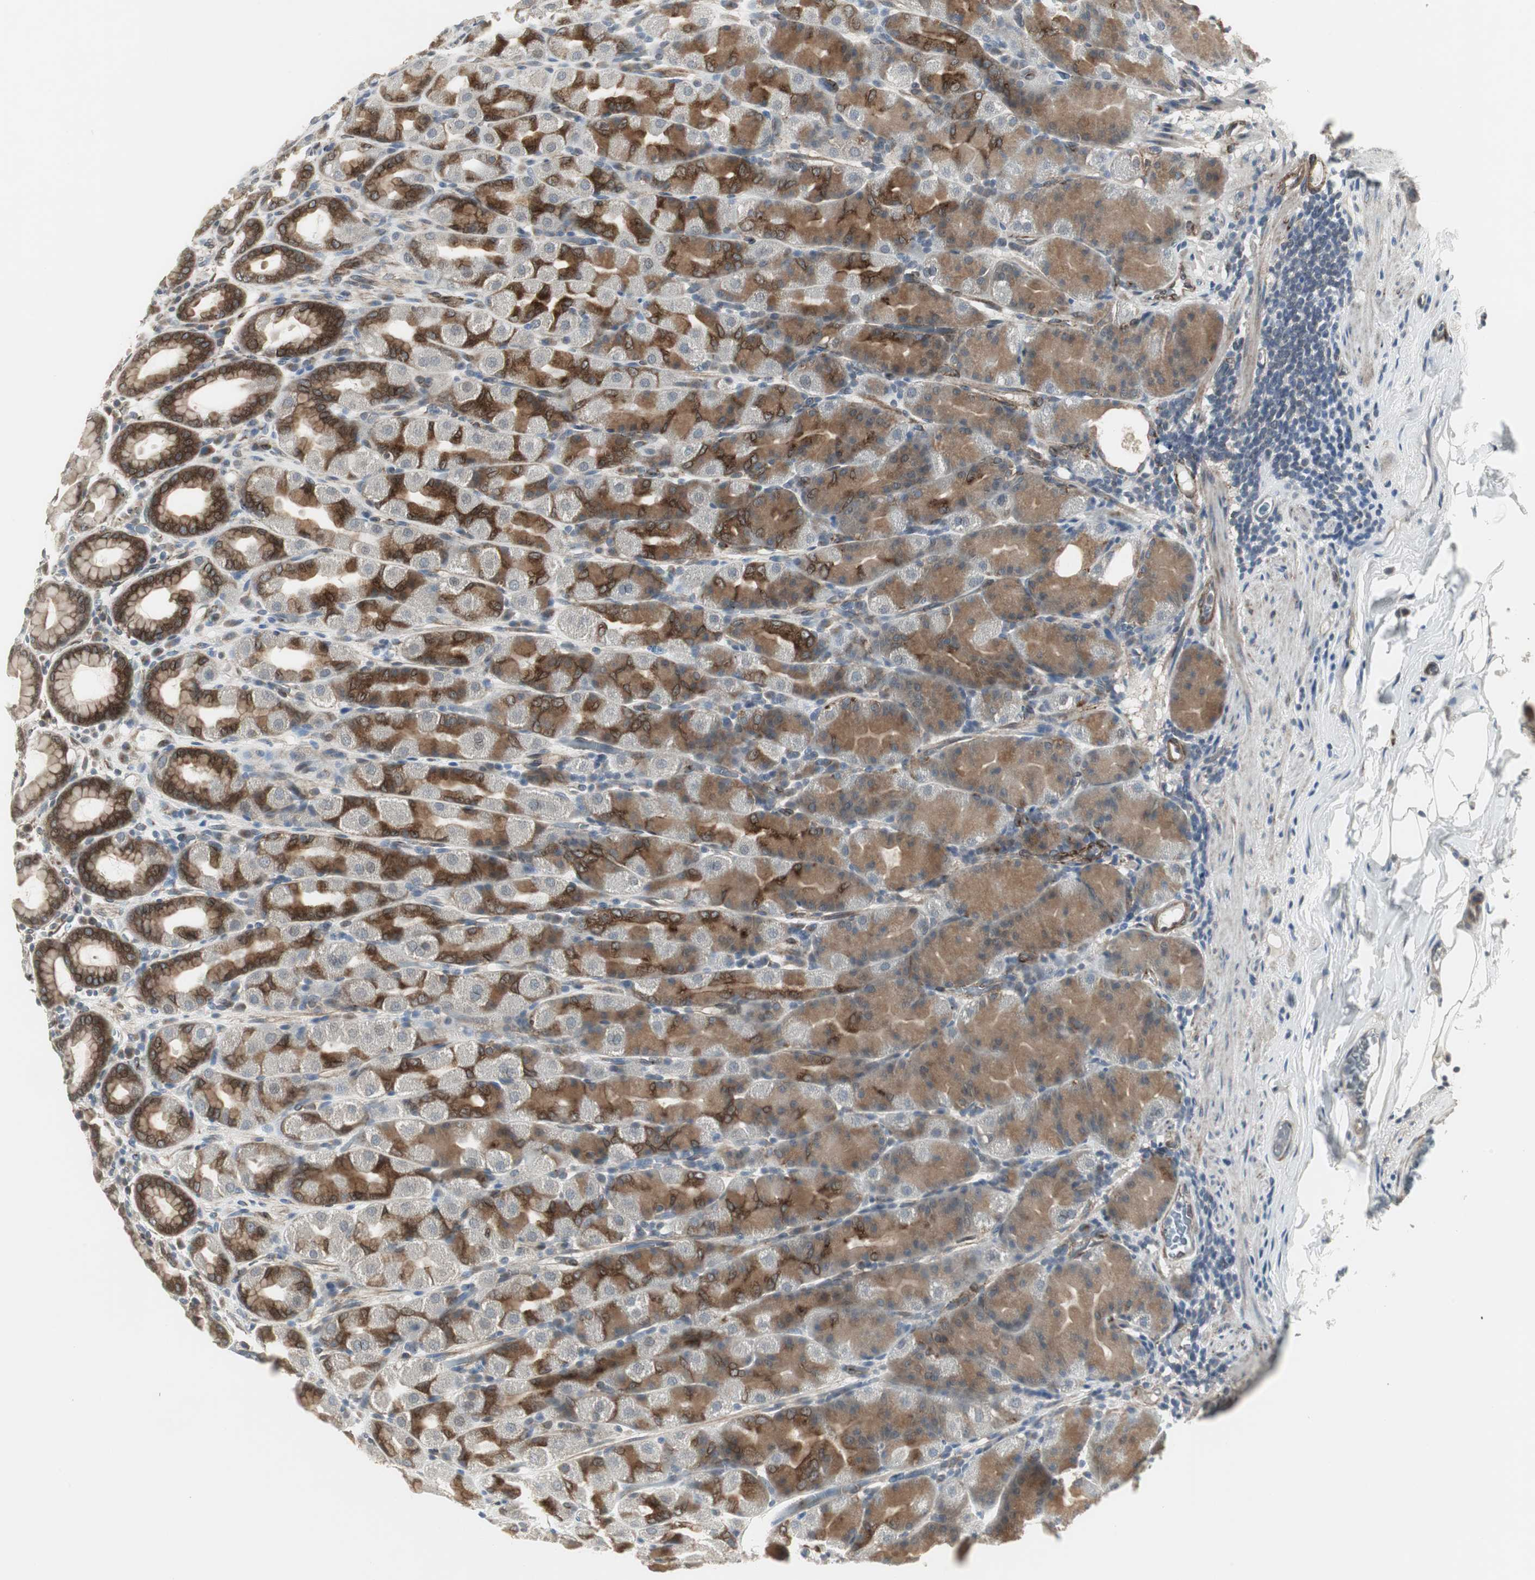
{"staining": {"intensity": "moderate", "quantity": "25%-75%", "location": "cytoplasmic/membranous"}, "tissue": "stomach", "cell_type": "Glandular cells", "image_type": "normal", "snomed": [{"axis": "morphology", "description": "Normal tissue, NOS"}, {"axis": "topography", "description": "Stomach, upper"}], "caption": "Immunohistochemical staining of benign human stomach reveals medium levels of moderate cytoplasmic/membranous positivity in approximately 25%-75% of glandular cells. (DAB (3,3'-diaminobenzidine) = brown stain, brightfield microscopy at high magnification).", "gene": "SCYL3", "patient": {"sex": "male", "age": 68}}